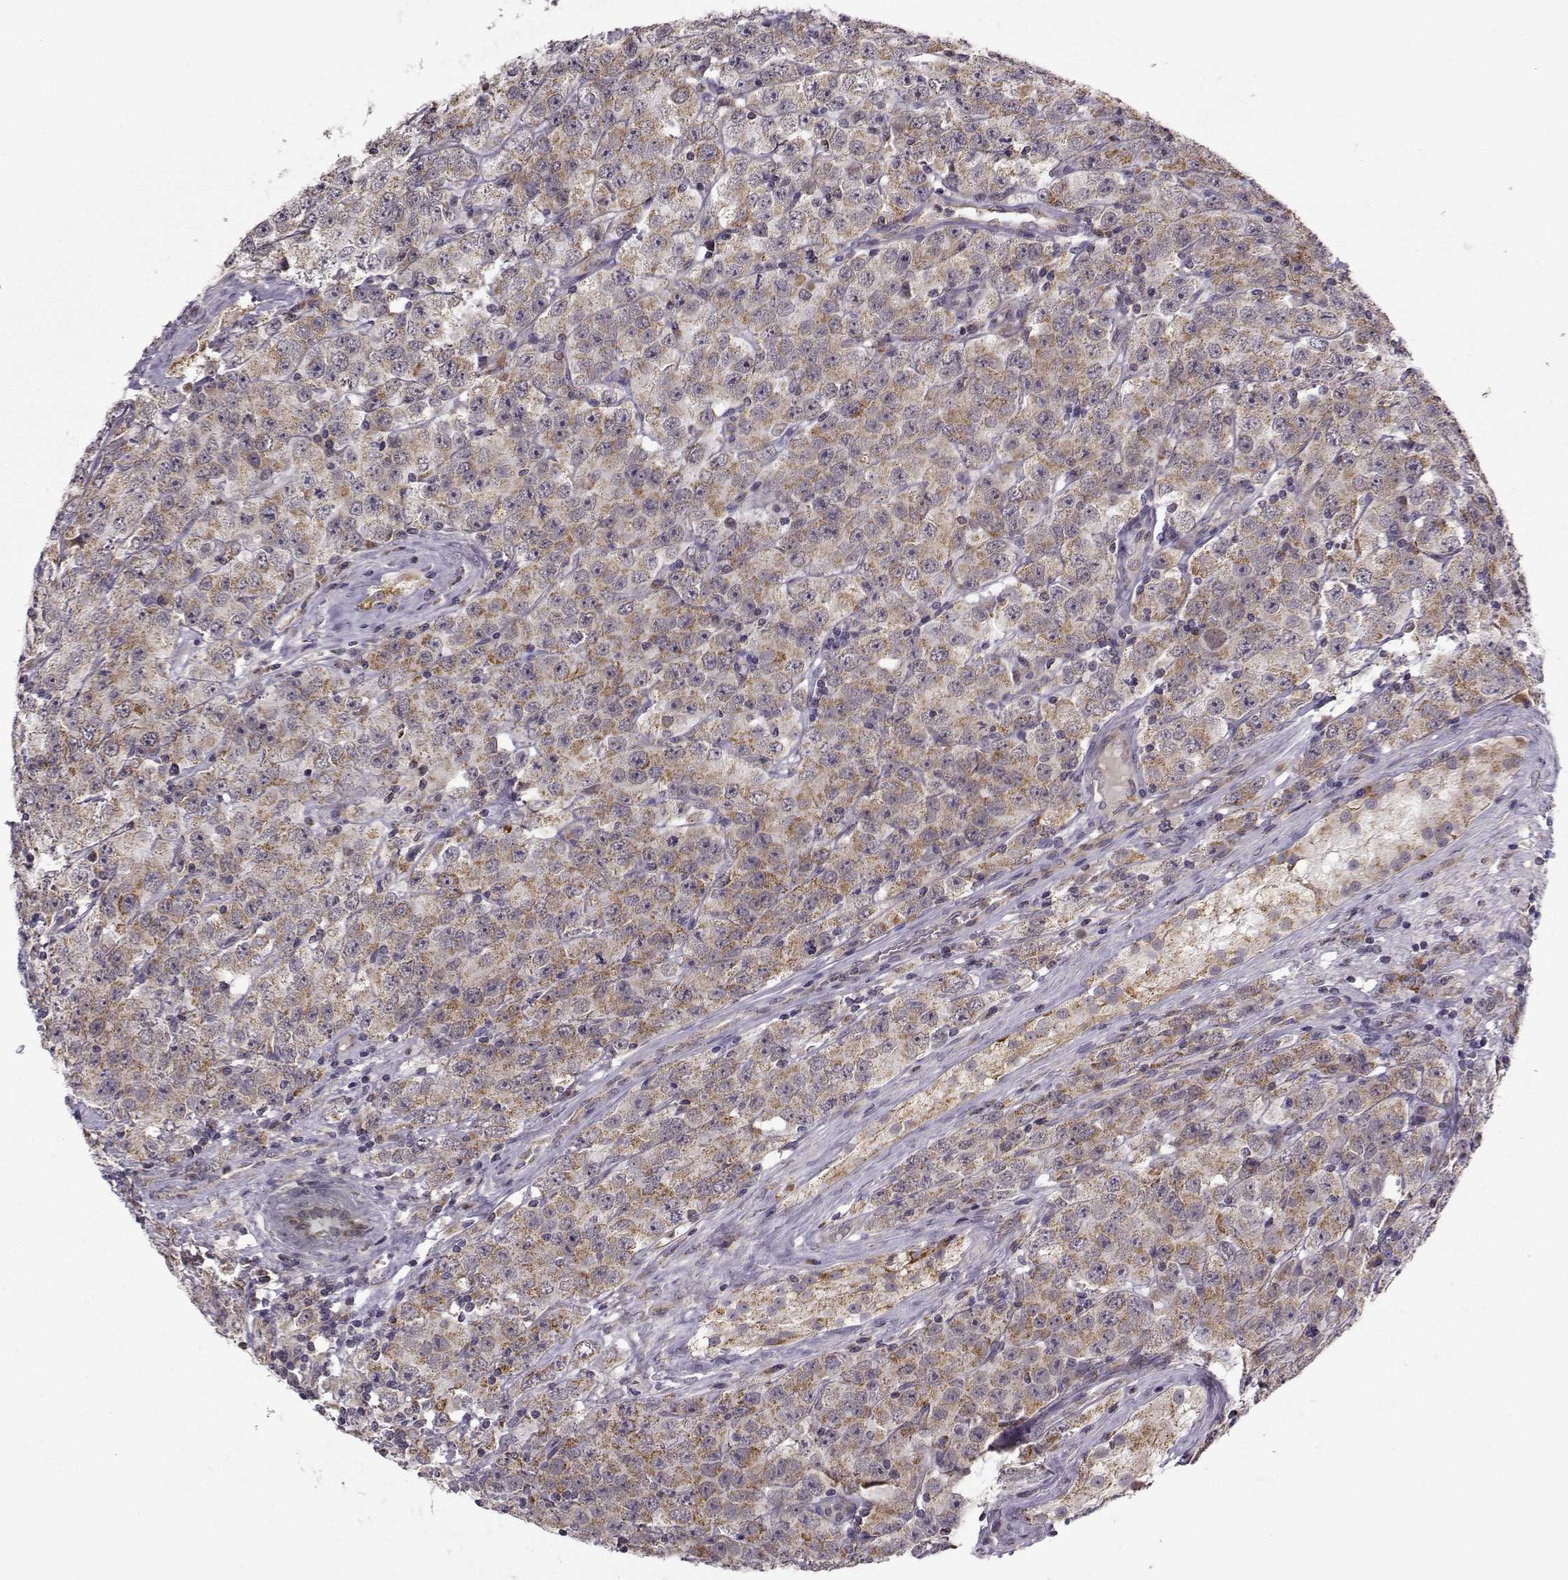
{"staining": {"intensity": "moderate", "quantity": "25%-75%", "location": "cytoplasmic/membranous"}, "tissue": "testis cancer", "cell_type": "Tumor cells", "image_type": "cancer", "snomed": [{"axis": "morphology", "description": "Seminoma, NOS"}, {"axis": "topography", "description": "Testis"}], "caption": "A photomicrograph of testis cancer stained for a protein demonstrates moderate cytoplasmic/membranous brown staining in tumor cells. The staining is performed using DAB brown chromogen to label protein expression. The nuclei are counter-stained blue using hematoxylin.", "gene": "NECAB3", "patient": {"sex": "male", "age": 52}}